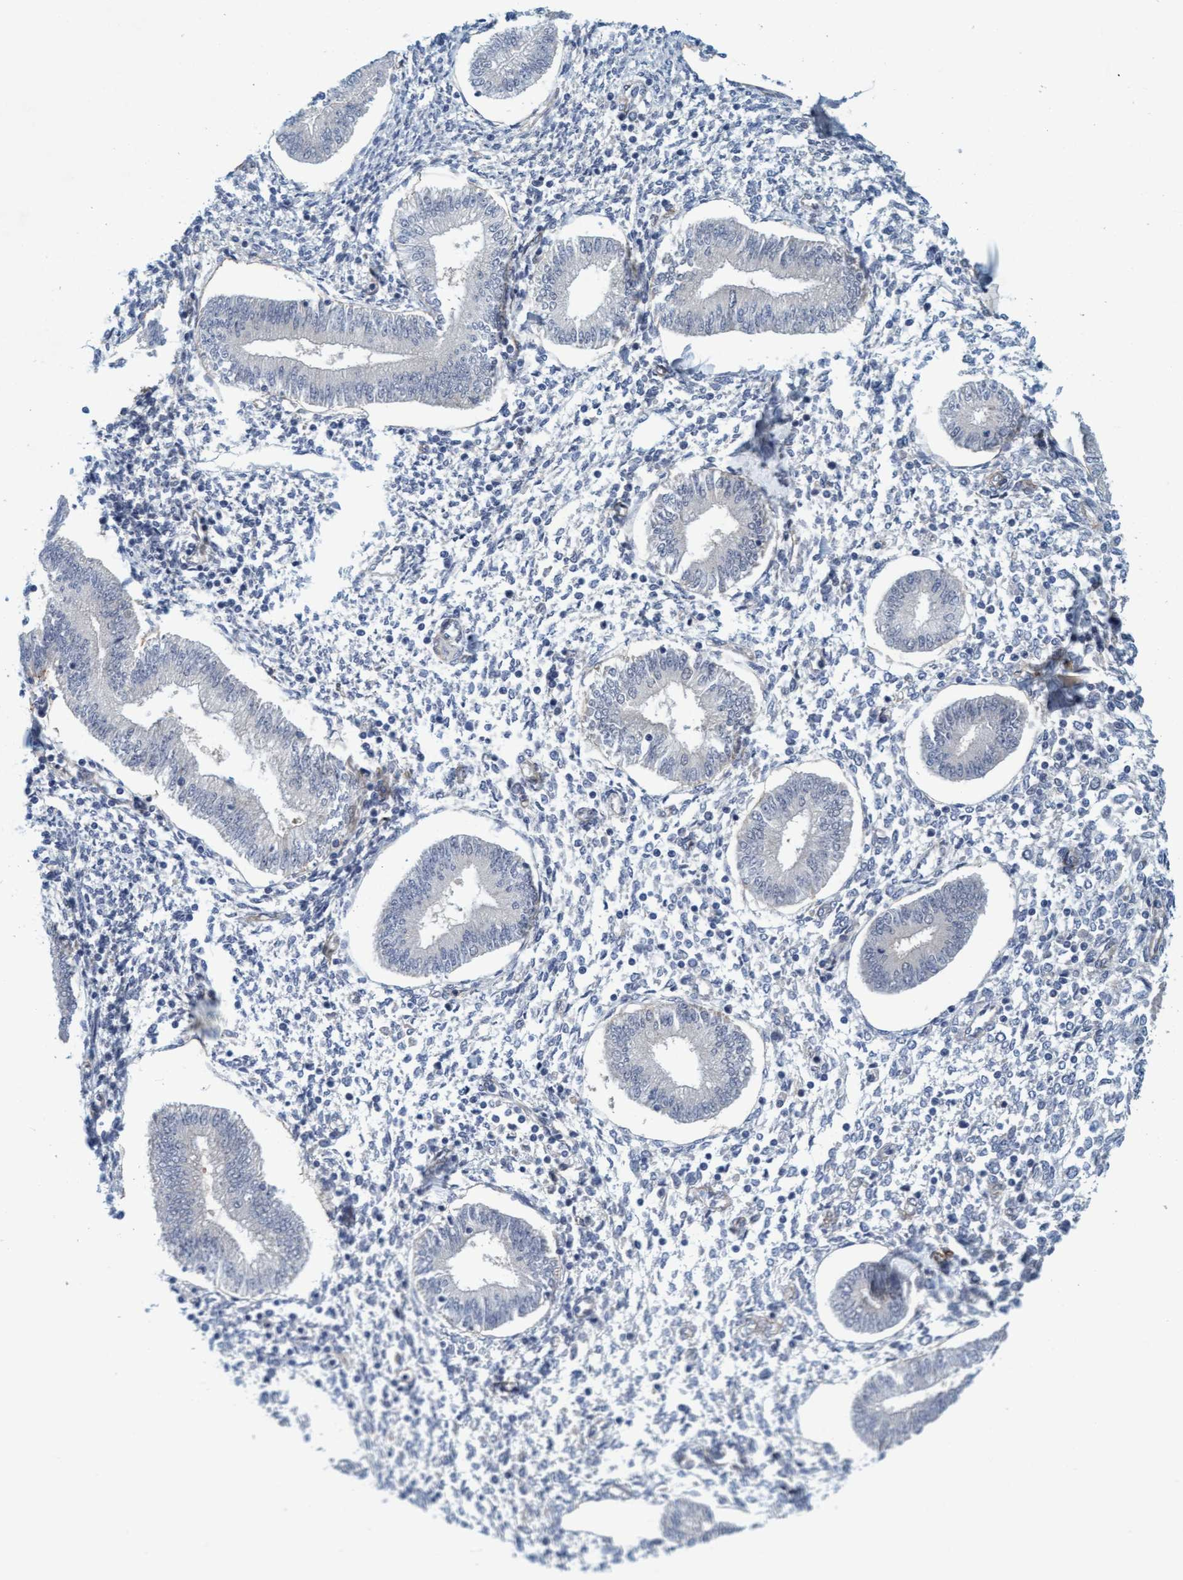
{"staining": {"intensity": "negative", "quantity": "none", "location": "none"}, "tissue": "endometrium", "cell_type": "Cells in endometrial stroma", "image_type": "normal", "snomed": [{"axis": "morphology", "description": "Normal tissue, NOS"}, {"axis": "topography", "description": "Endometrium"}], "caption": "Immunohistochemistry (IHC) photomicrograph of unremarkable endometrium: human endometrium stained with DAB (3,3'-diaminobenzidine) displays no significant protein positivity in cells in endometrial stroma.", "gene": "TSTD2", "patient": {"sex": "female", "age": 50}}